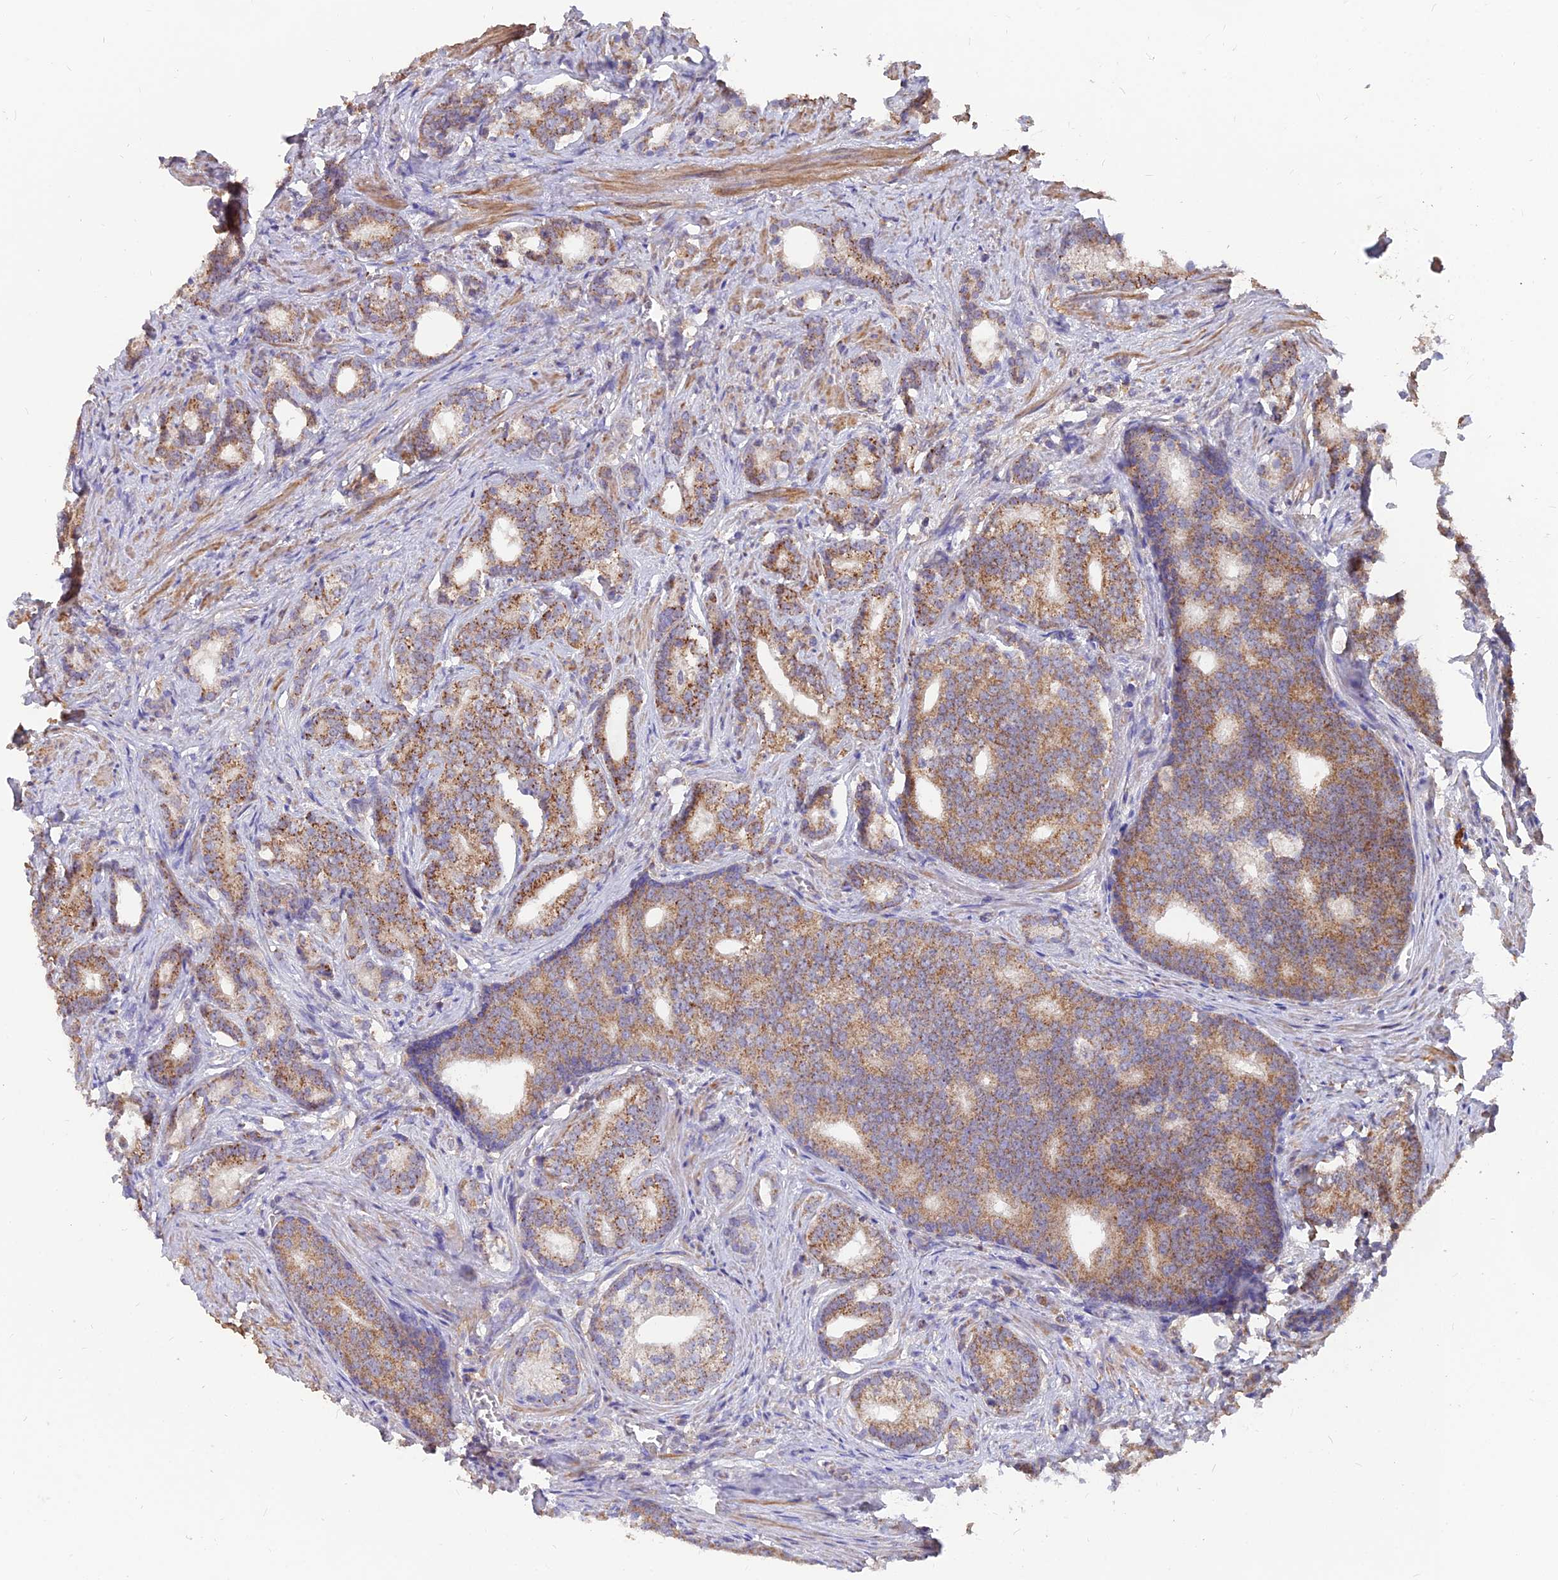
{"staining": {"intensity": "moderate", "quantity": ">75%", "location": "cytoplasmic/membranous"}, "tissue": "prostate cancer", "cell_type": "Tumor cells", "image_type": "cancer", "snomed": [{"axis": "morphology", "description": "Adenocarcinoma, Low grade"}, {"axis": "topography", "description": "Prostate"}], "caption": "High-power microscopy captured an IHC histopathology image of prostate cancer, revealing moderate cytoplasmic/membranous staining in approximately >75% of tumor cells.", "gene": "IFT22", "patient": {"sex": "male", "age": 71}}